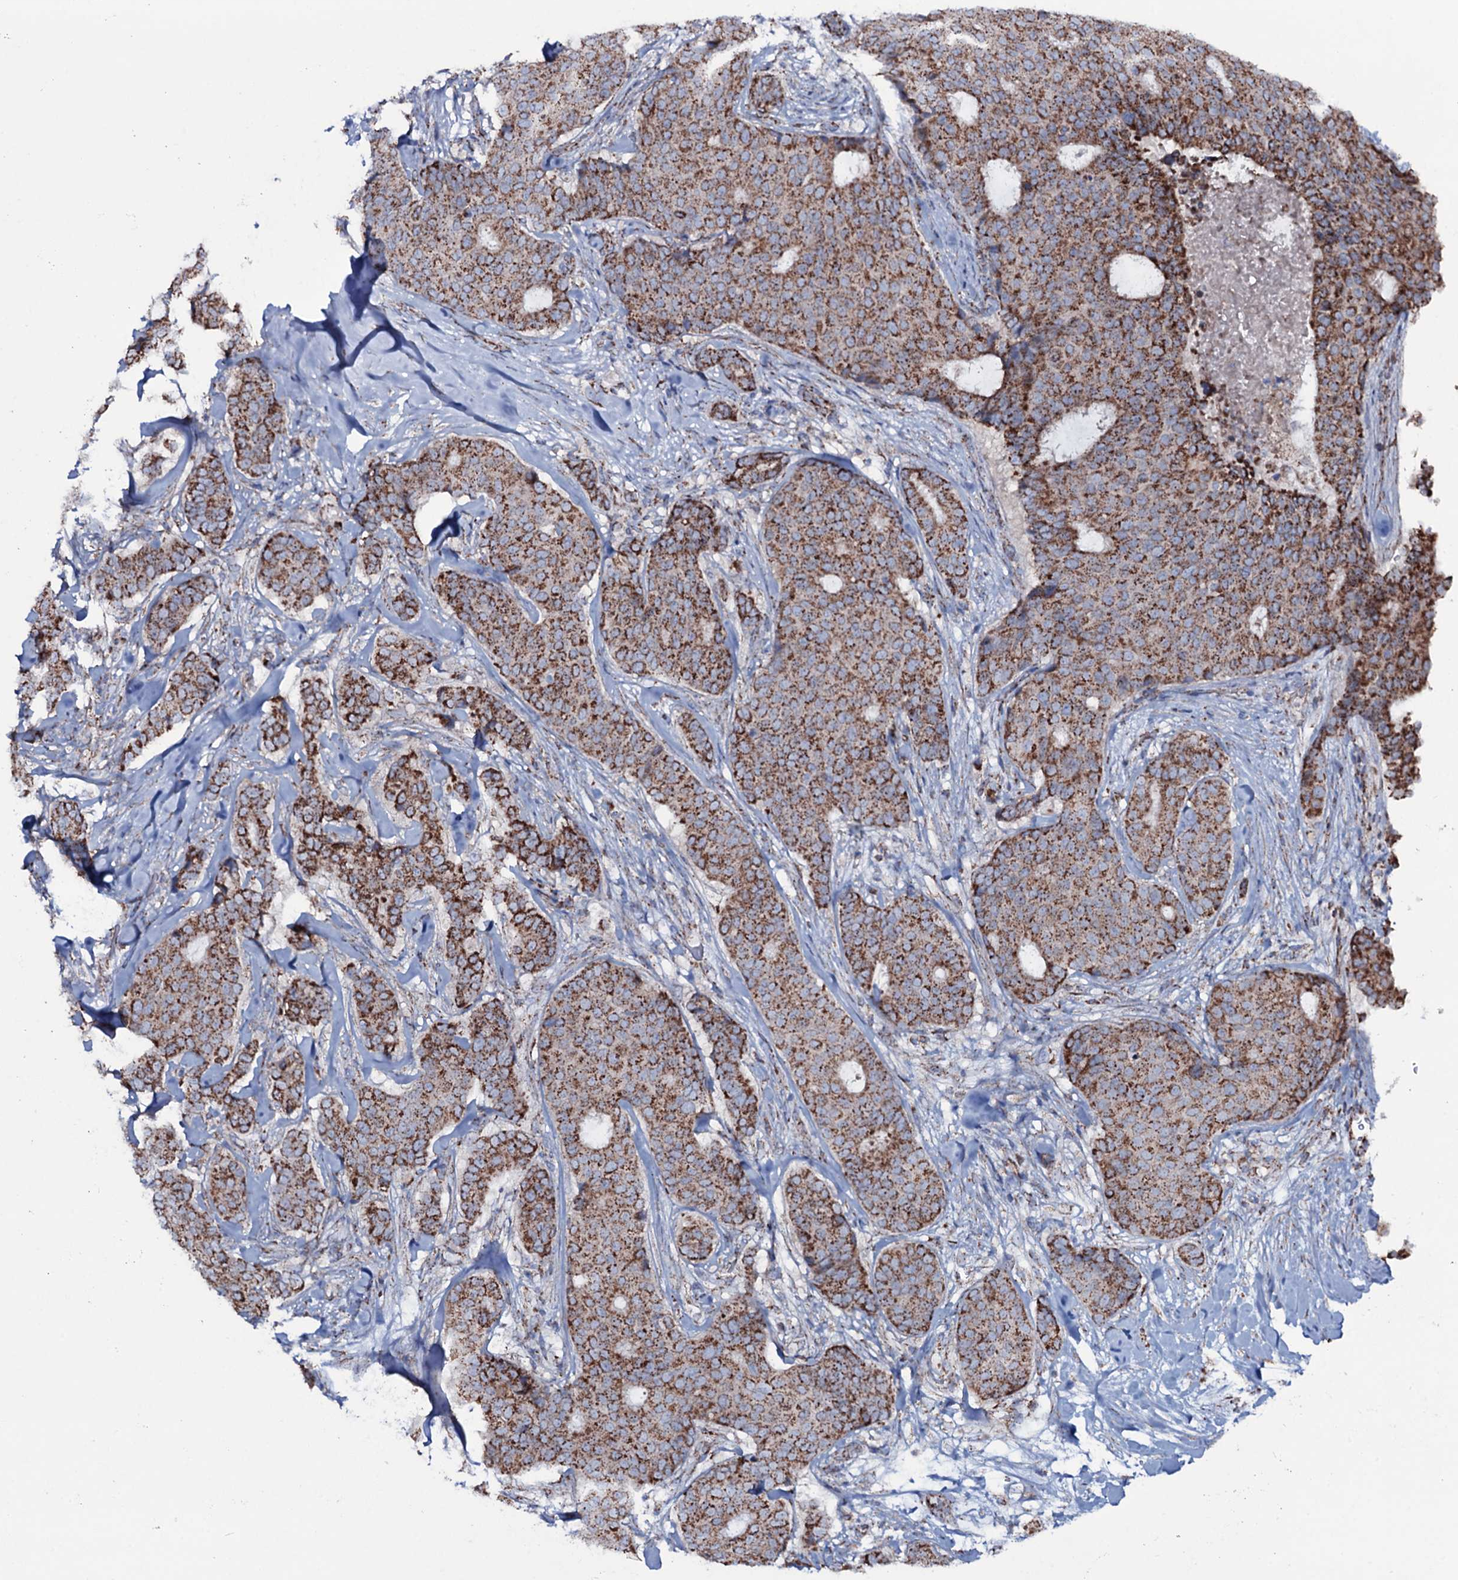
{"staining": {"intensity": "strong", "quantity": ">75%", "location": "cytoplasmic/membranous"}, "tissue": "breast cancer", "cell_type": "Tumor cells", "image_type": "cancer", "snomed": [{"axis": "morphology", "description": "Duct carcinoma"}, {"axis": "topography", "description": "Breast"}], "caption": "Immunohistochemistry (IHC) histopathology image of breast invasive ductal carcinoma stained for a protein (brown), which demonstrates high levels of strong cytoplasmic/membranous staining in about >75% of tumor cells.", "gene": "MRPS35", "patient": {"sex": "female", "age": 75}}